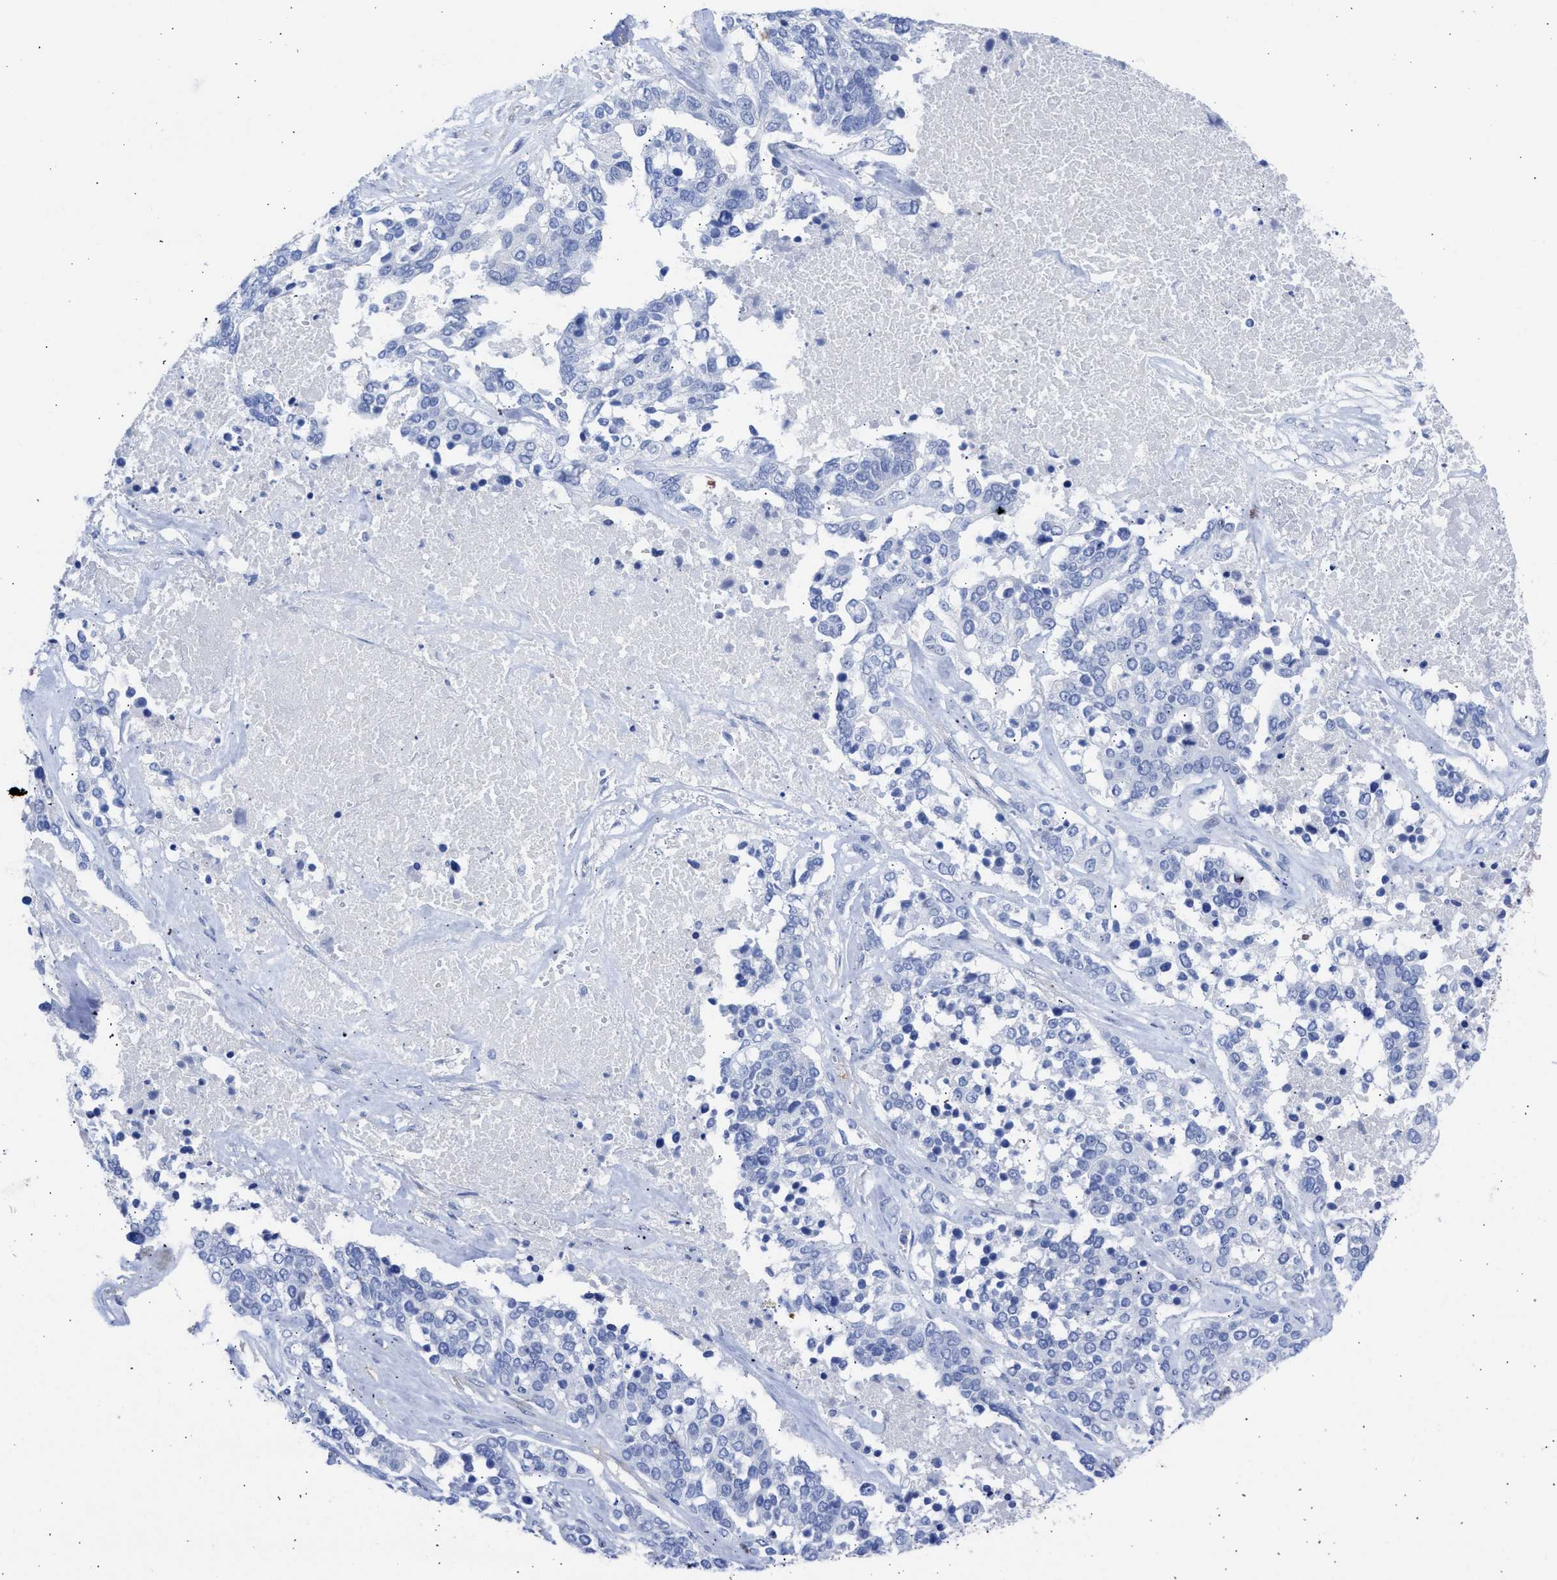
{"staining": {"intensity": "negative", "quantity": "none", "location": "none"}, "tissue": "ovarian cancer", "cell_type": "Tumor cells", "image_type": "cancer", "snomed": [{"axis": "morphology", "description": "Cystadenocarcinoma, serous, NOS"}, {"axis": "topography", "description": "Ovary"}], "caption": "The micrograph shows no significant expression in tumor cells of ovarian cancer. (Immunohistochemistry, brightfield microscopy, high magnification).", "gene": "NCAM1", "patient": {"sex": "female", "age": 44}}